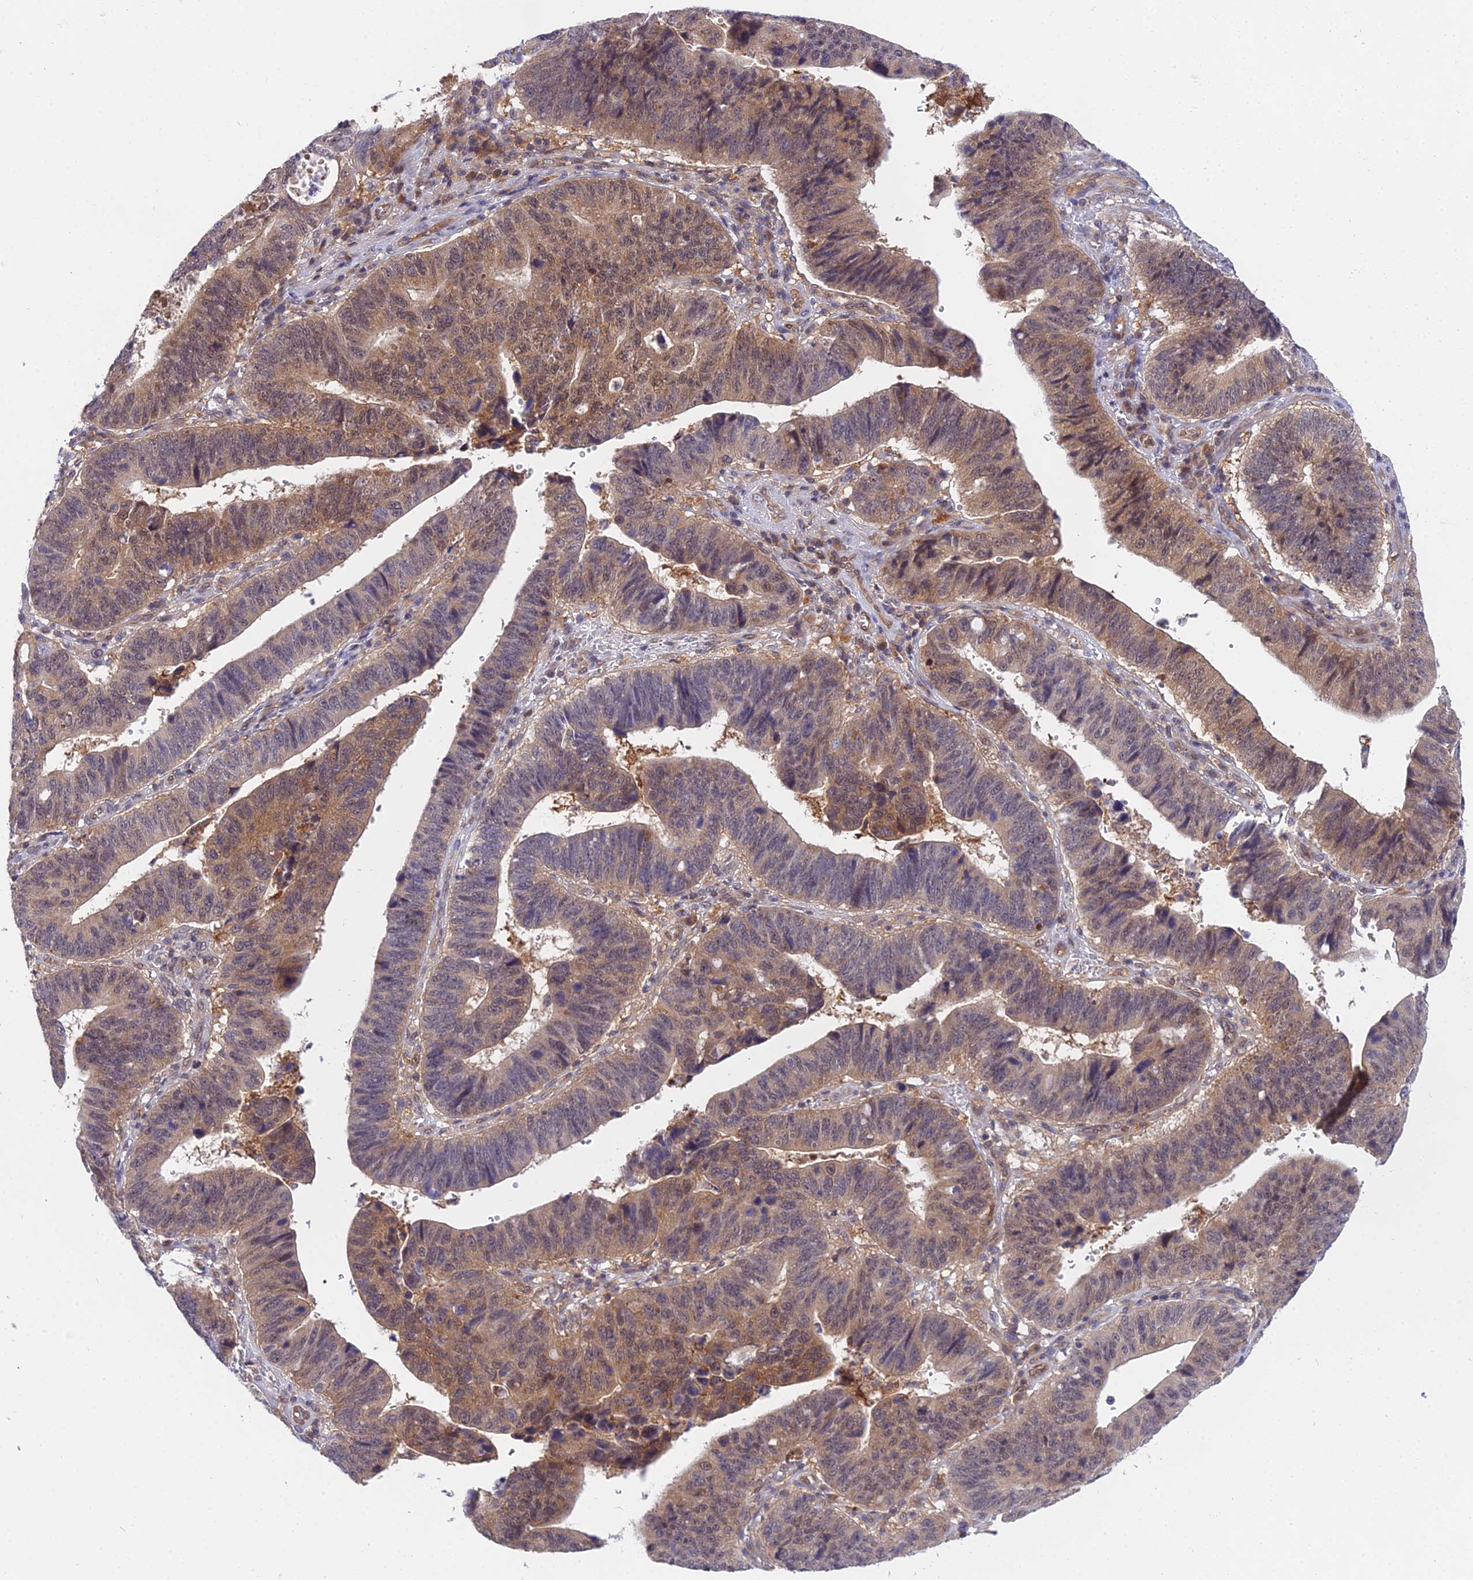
{"staining": {"intensity": "moderate", "quantity": "25%-75%", "location": "cytoplasmic/membranous,nuclear"}, "tissue": "stomach cancer", "cell_type": "Tumor cells", "image_type": "cancer", "snomed": [{"axis": "morphology", "description": "Adenocarcinoma, NOS"}, {"axis": "topography", "description": "Stomach"}], "caption": "A photomicrograph of human adenocarcinoma (stomach) stained for a protein exhibits moderate cytoplasmic/membranous and nuclear brown staining in tumor cells.", "gene": "PPP2R2C", "patient": {"sex": "male", "age": 59}}